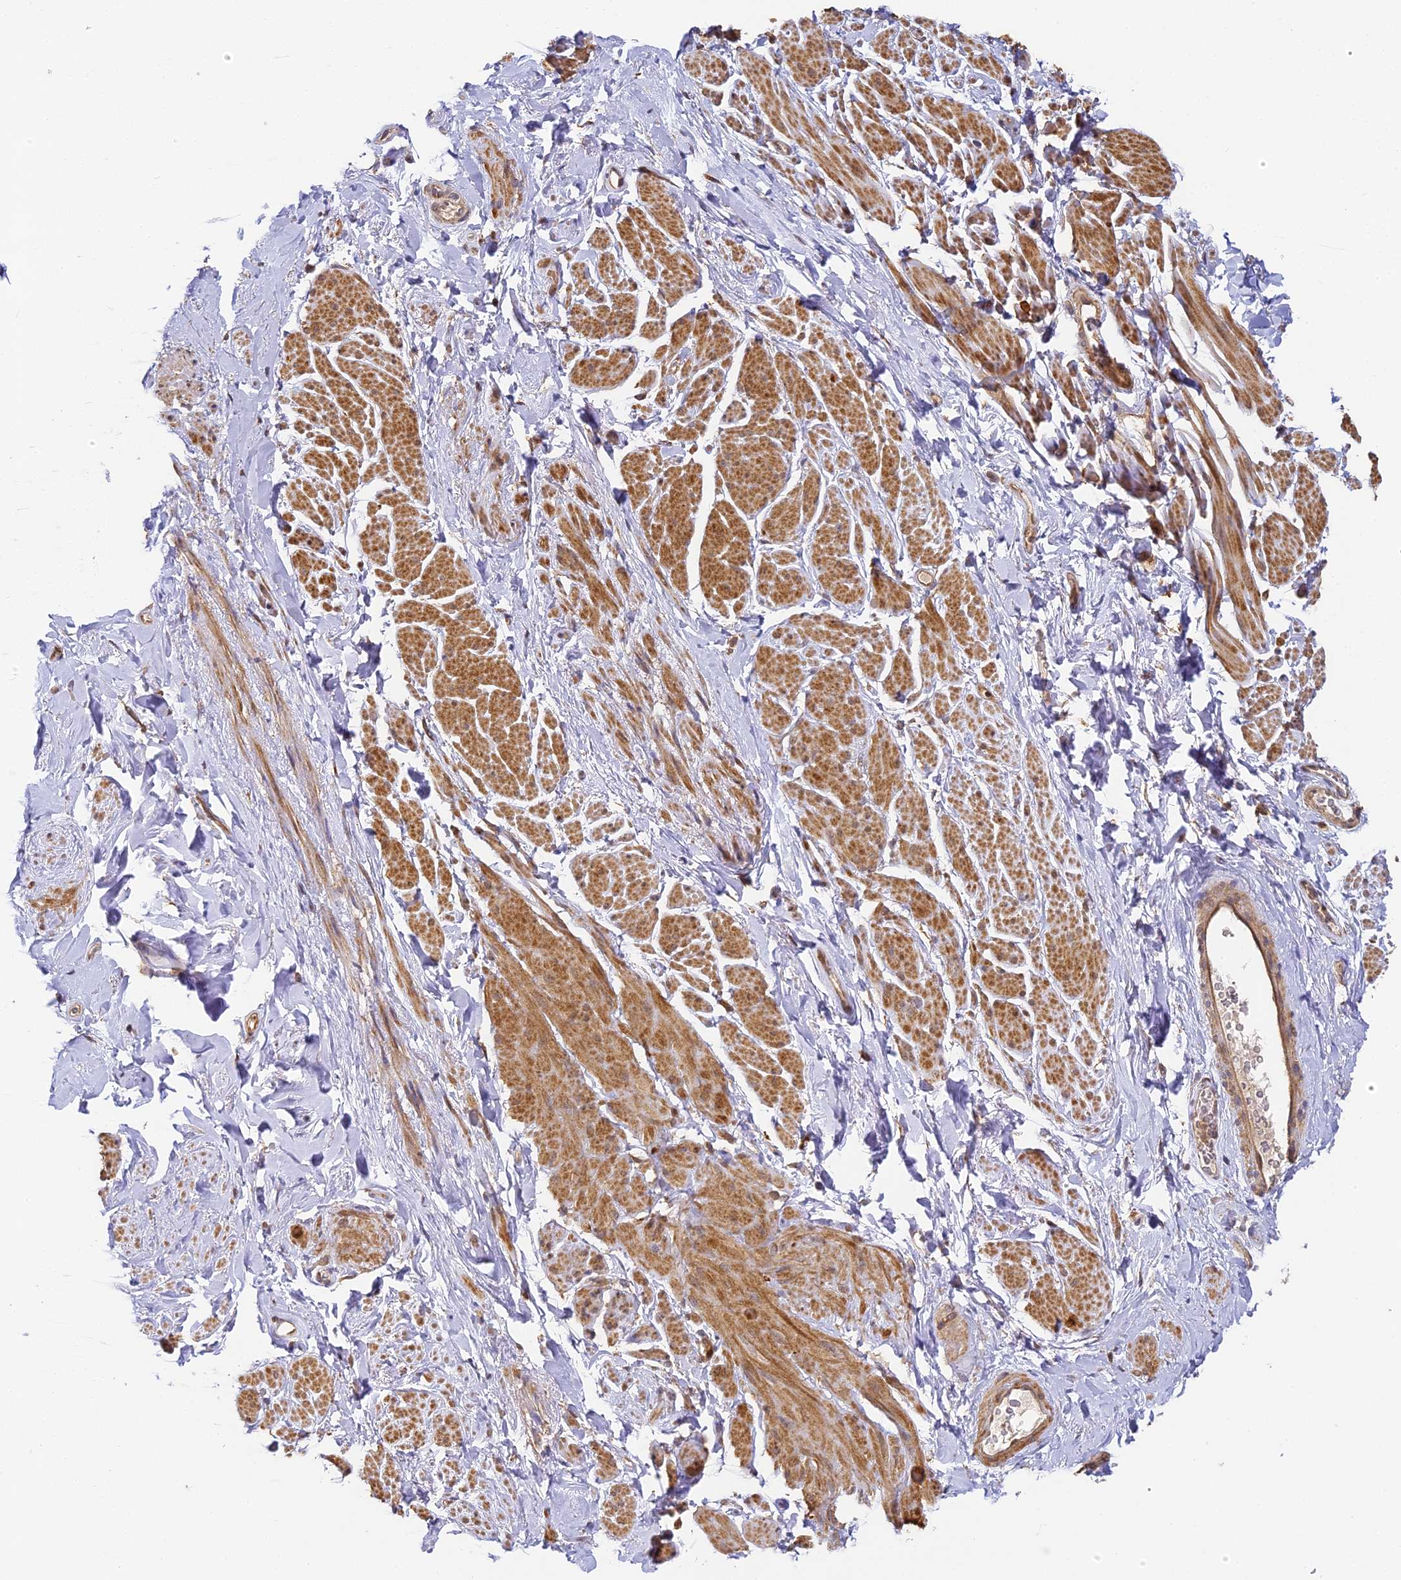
{"staining": {"intensity": "moderate", "quantity": ">75%", "location": "cytoplasmic/membranous"}, "tissue": "smooth muscle", "cell_type": "Smooth muscle cells", "image_type": "normal", "snomed": [{"axis": "morphology", "description": "Normal tissue, NOS"}, {"axis": "topography", "description": "Smooth muscle"}, {"axis": "topography", "description": "Peripheral nerve tissue"}], "caption": "Protein staining displays moderate cytoplasmic/membranous expression in about >75% of smooth muscle cells in unremarkable smooth muscle.", "gene": "ENSG00000268870", "patient": {"sex": "male", "age": 69}}